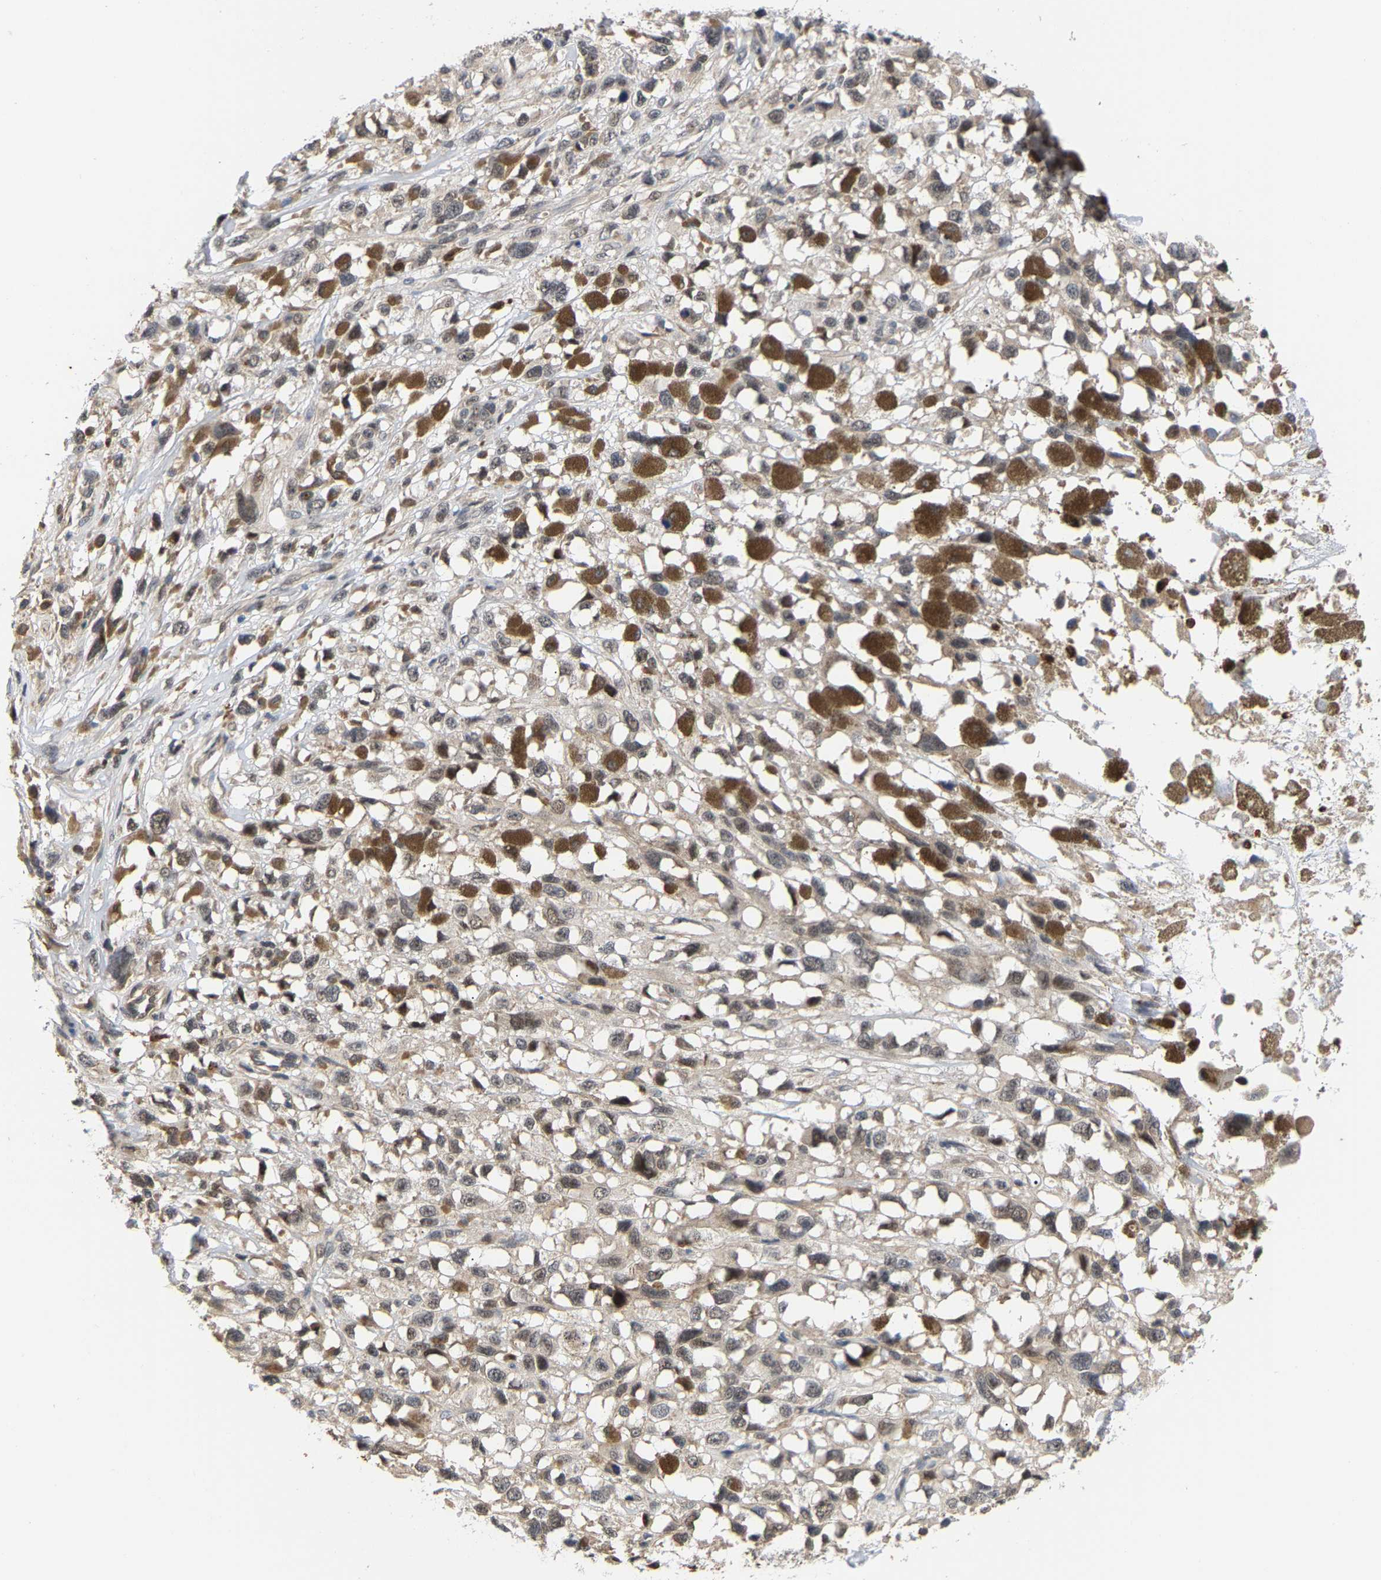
{"staining": {"intensity": "weak", "quantity": "25%-75%", "location": "nuclear"}, "tissue": "melanoma", "cell_type": "Tumor cells", "image_type": "cancer", "snomed": [{"axis": "morphology", "description": "Malignant melanoma, Metastatic site"}, {"axis": "topography", "description": "Lymph node"}], "caption": "Immunohistochemistry (IHC) staining of malignant melanoma (metastatic site), which shows low levels of weak nuclear expression in approximately 25%-75% of tumor cells indicating weak nuclear protein staining. The staining was performed using DAB (brown) for protein detection and nuclei were counterstained in hematoxylin (blue).", "gene": "TDRD7", "patient": {"sex": "male", "age": 59}}